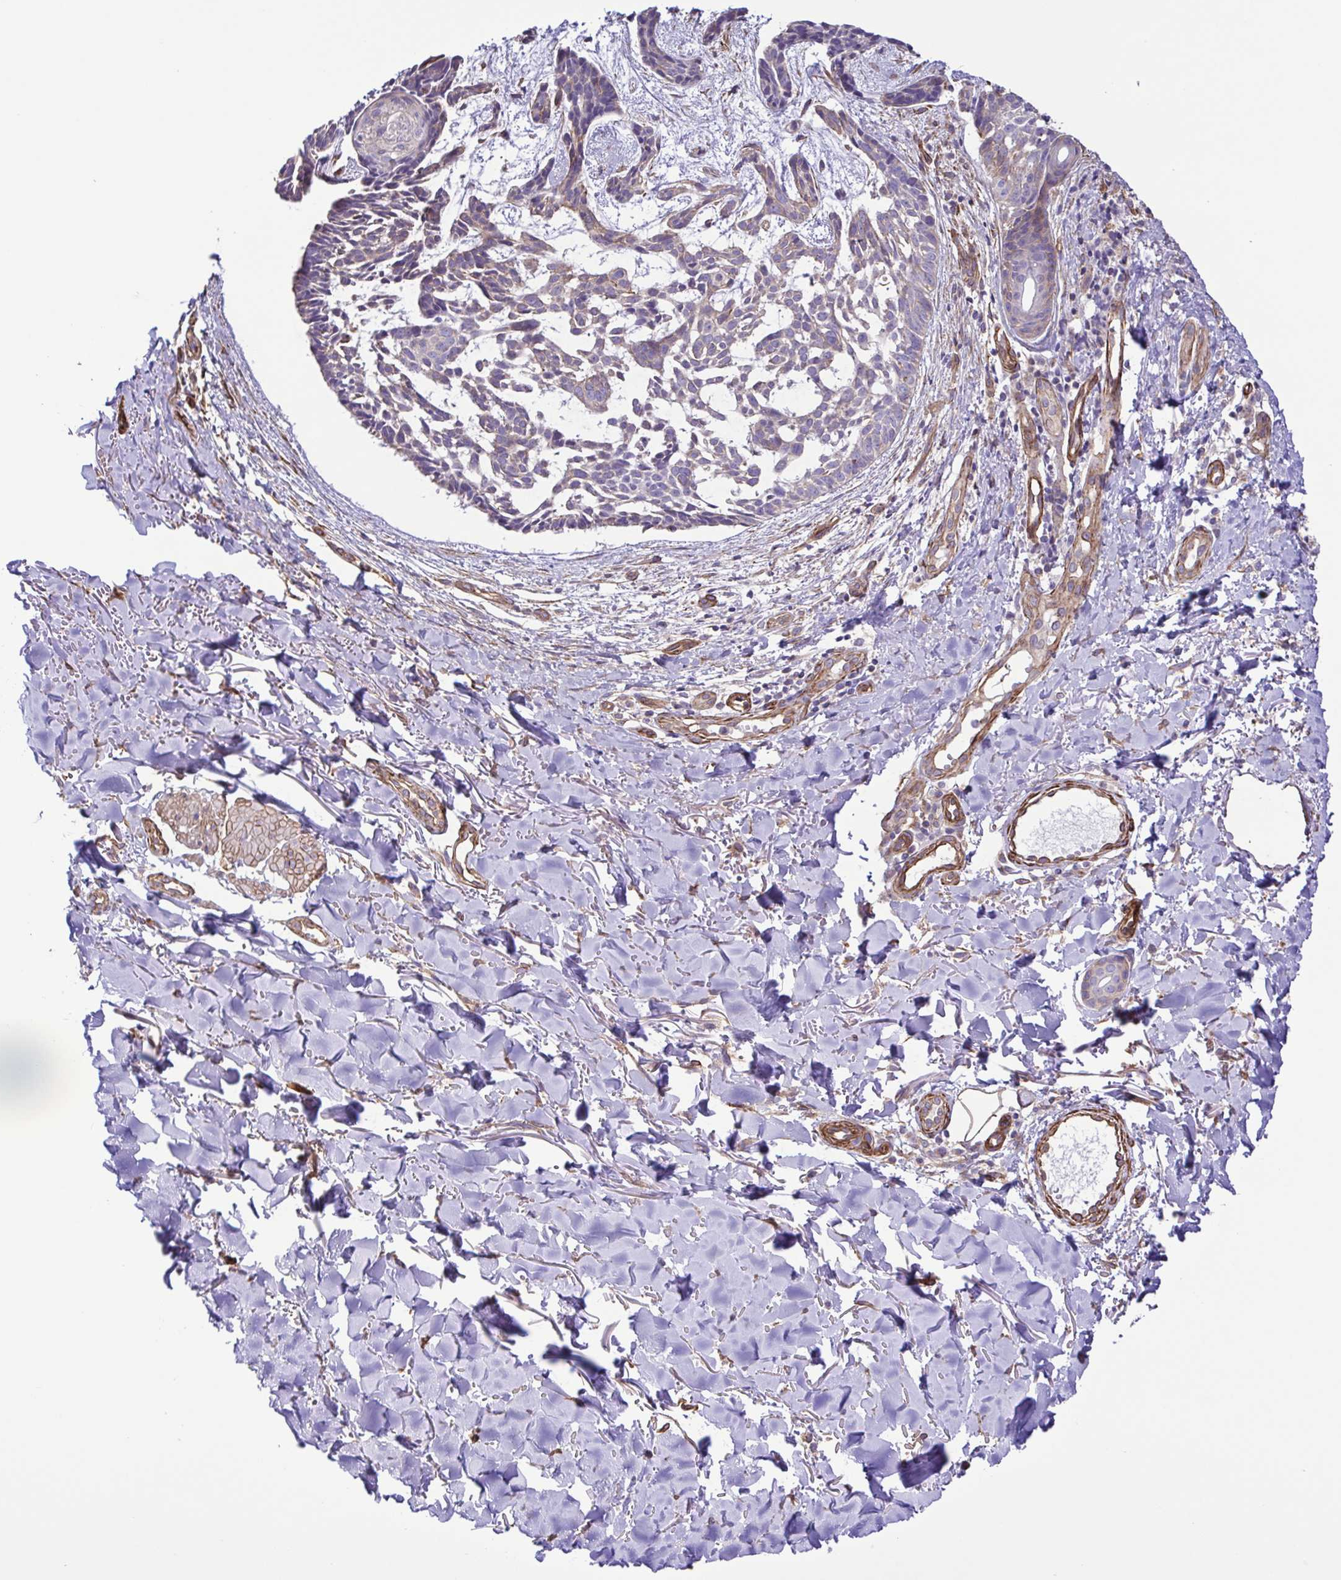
{"staining": {"intensity": "negative", "quantity": "none", "location": "none"}, "tissue": "skin cancer", "cell_type": "Tumor cells", "image_type": "cancer", "snomed": [{"axis": "morphology", "description": "Basal cell carcinoma"}, {"axis": "topography", "description": "Skin"}], "caption": "Micrograph shows no significant protein expression in tumor cells of skin cancer (basal cell carcinoma). (Brightfield microscopy of DAB IHC at high magnification).", "gene": "FLT1", "patient": {"sex": "male", "age": 78}}